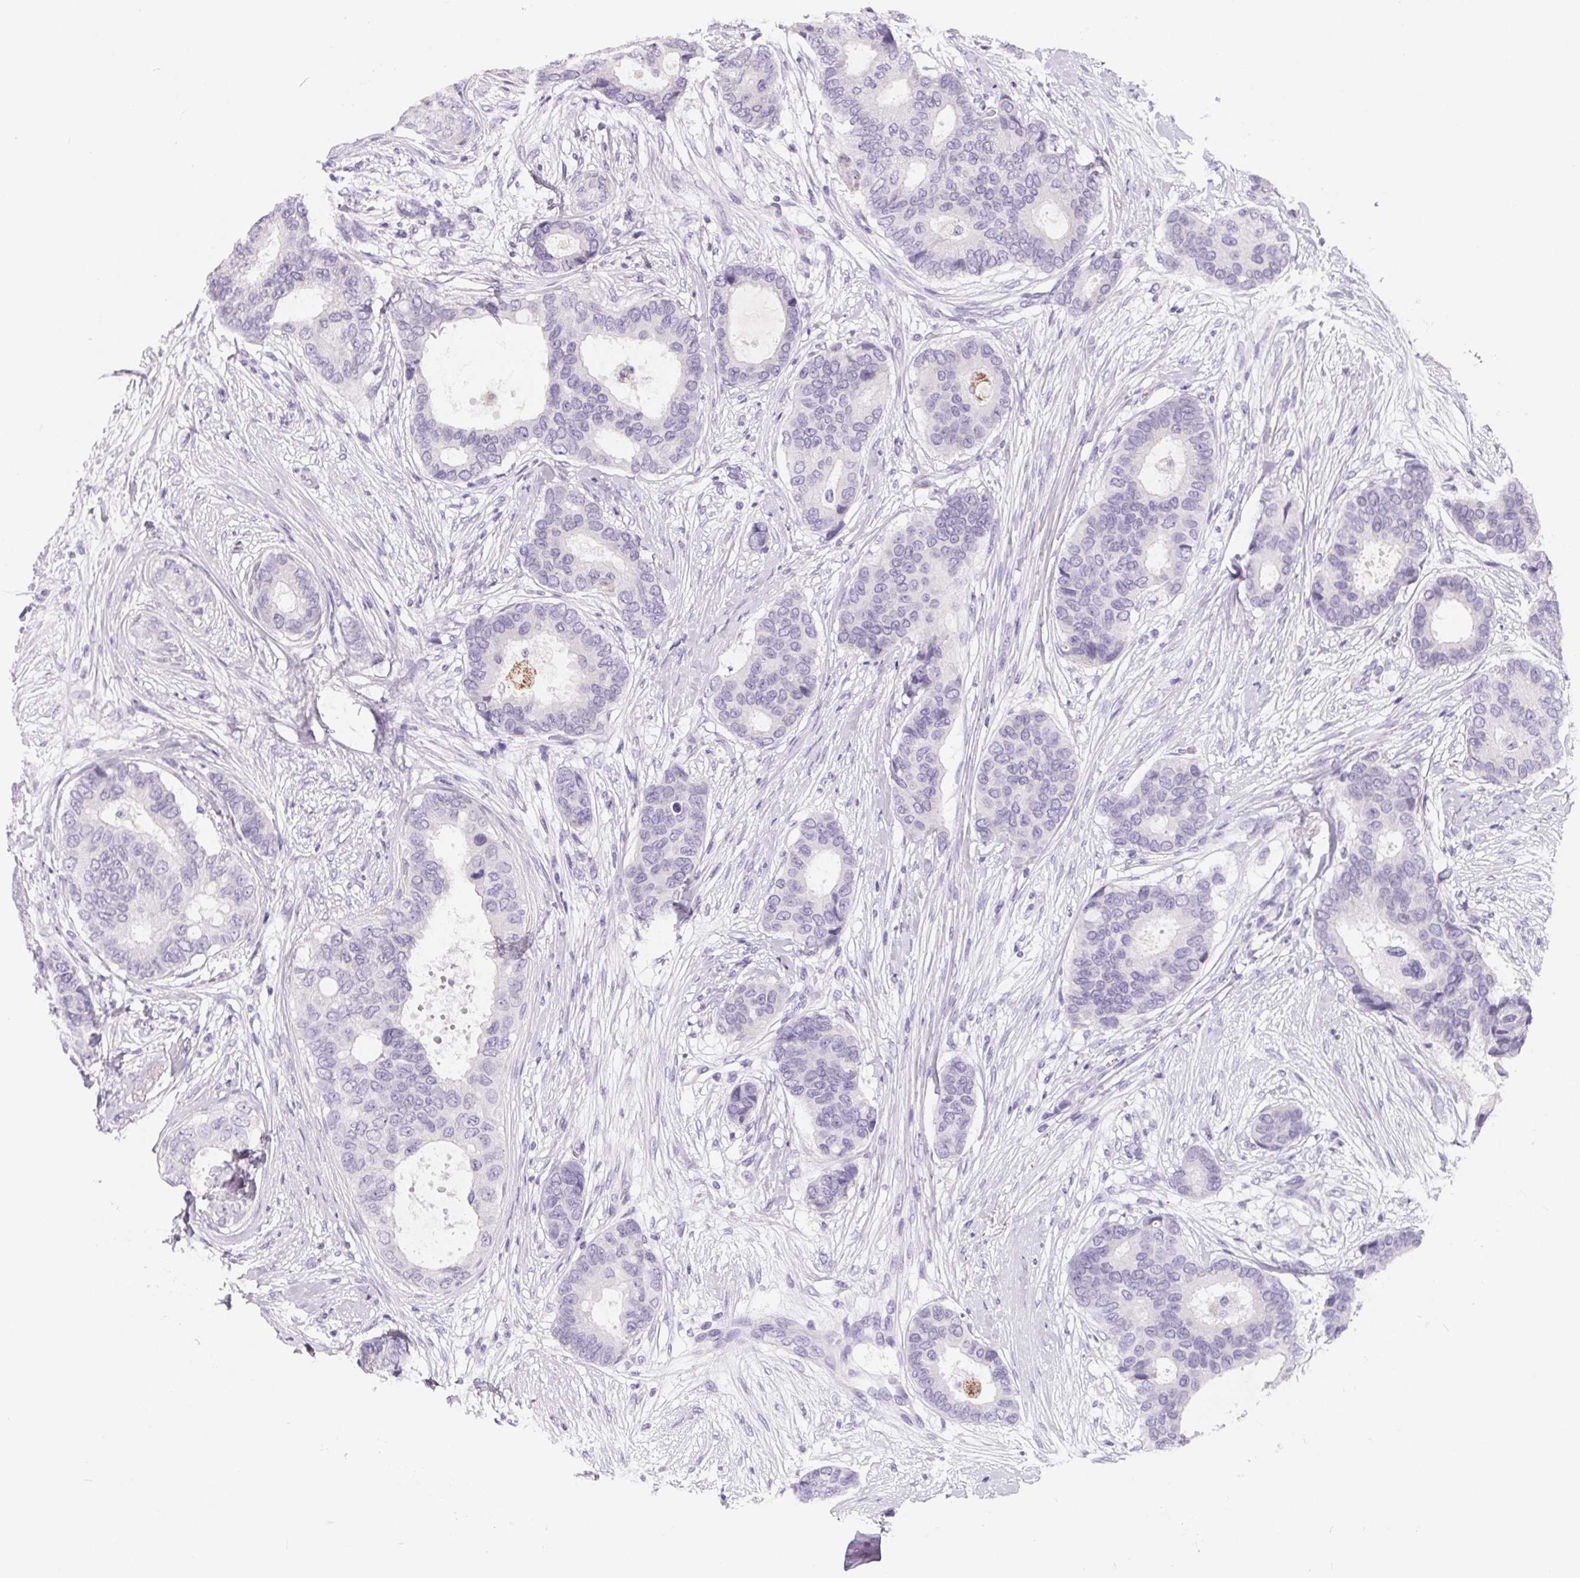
{"staining": {"intensity": "negative", "quantity": "none", "location": "none"}, "tissue": "breast cancer", "cell_type": "Tumor cells", "image_type": "cancer", "snomed": [{"axis": "morphology", "description": "Duct carcinoma"}, {"axis": "topography", "description": "Breast"}], "caption": "IHC micrograph of human intraductal carcinoma (breast) stained for a protein (brown), which shows no staining in tumor cells.", "gene": "FDX1", "patient": {"sex": "female", "age": 75}}